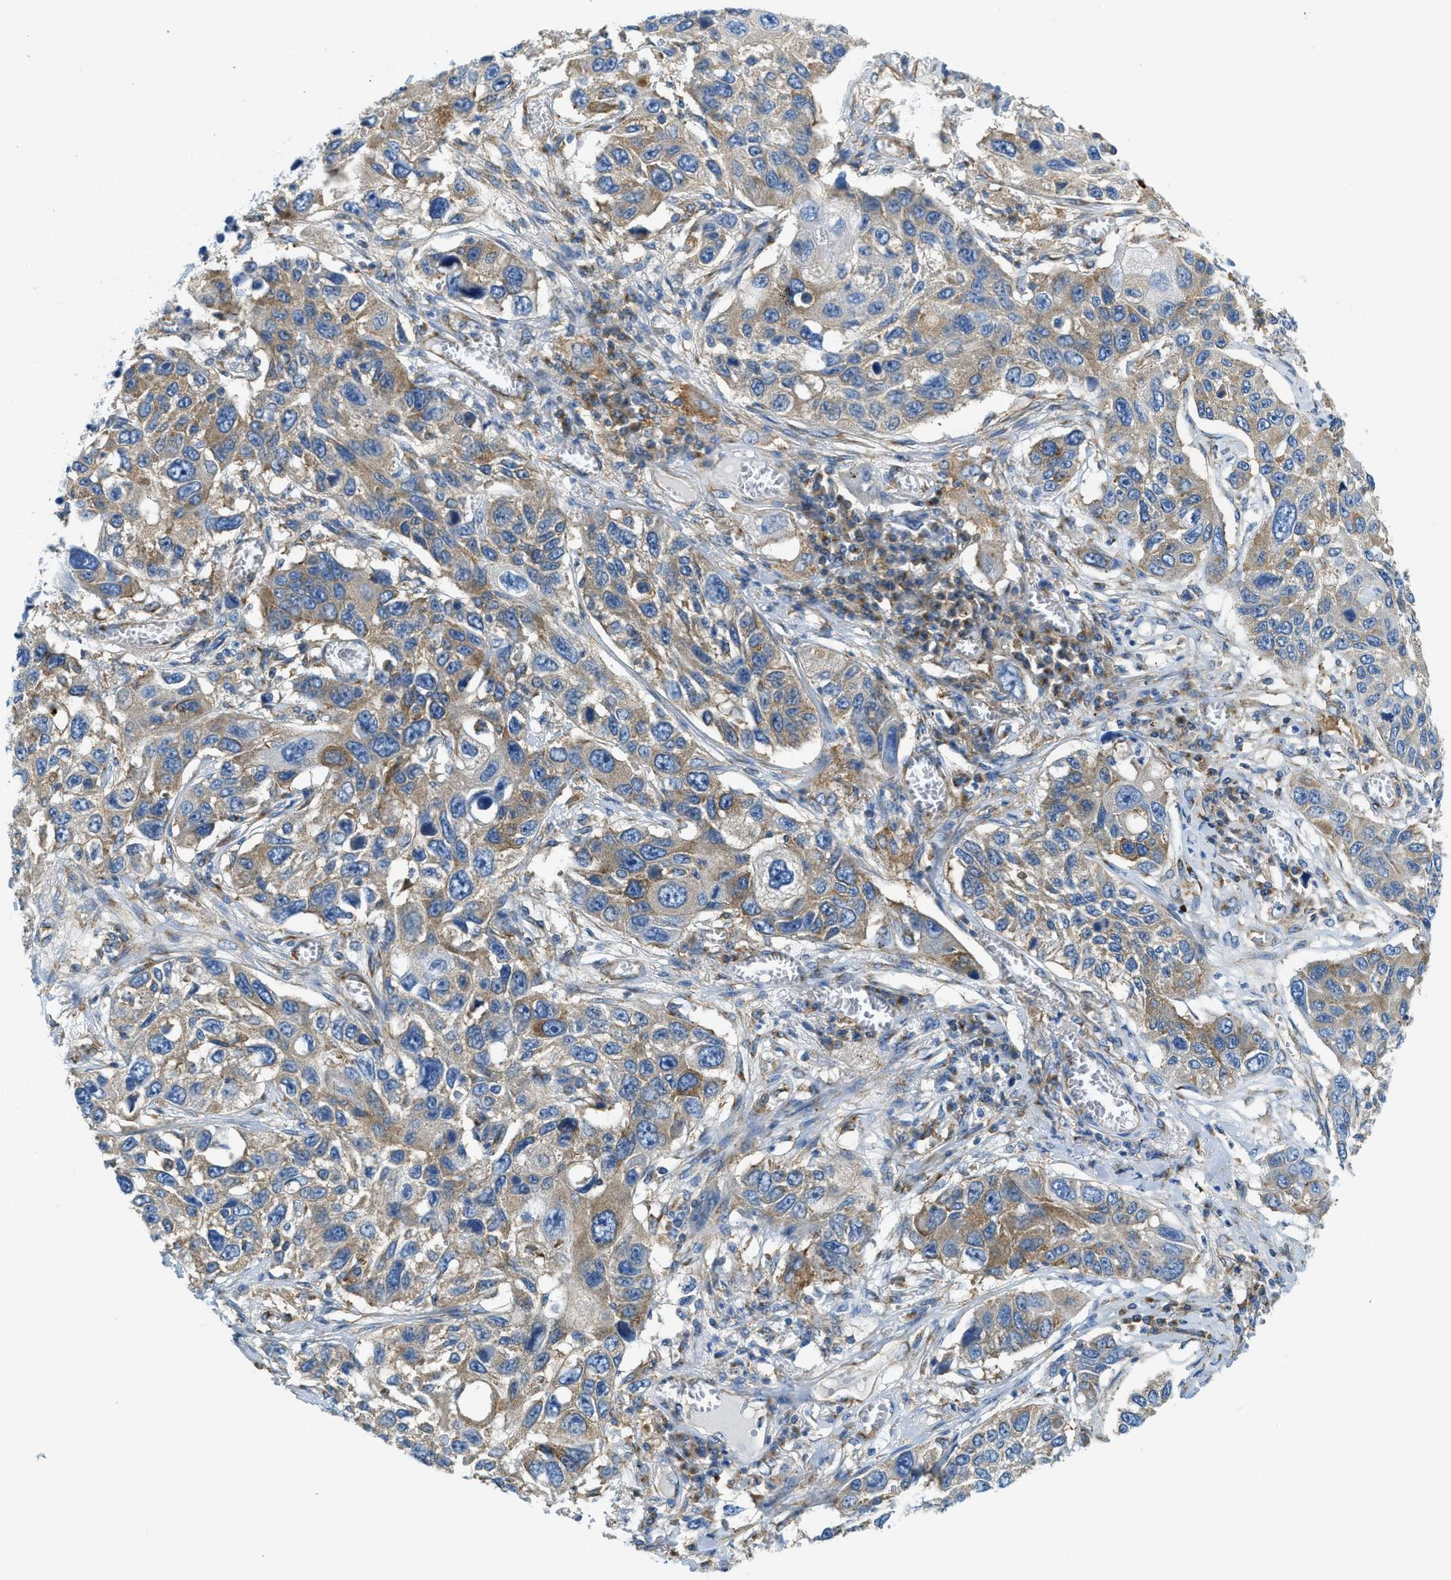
{"staining": {"intensity": "moderate", "quantity": ">75%", "location": "cytoplasmic/membranous"}, "tissue": "lung cancer", "cell_type": "Tumor cells", "image_type": "cancer", "snomed": [{"axis": "morphology", "description": "Squamous cell carcinoma, NOS"}, {"axis": "topography", "description": "Lung"}], "caption": "An immunohistochemistry image of neoplastic tissue is shown. Protein staining in brown shows moderate cytoplasmic/membranous positivity in lung cancer (squamous cell carcinoma) within tumor cells. (brown staining indicates protein expression, while blue staining denotes nuclei).", "gene": "AP2B1", "patient": {"sex": "male", "age": 71}}